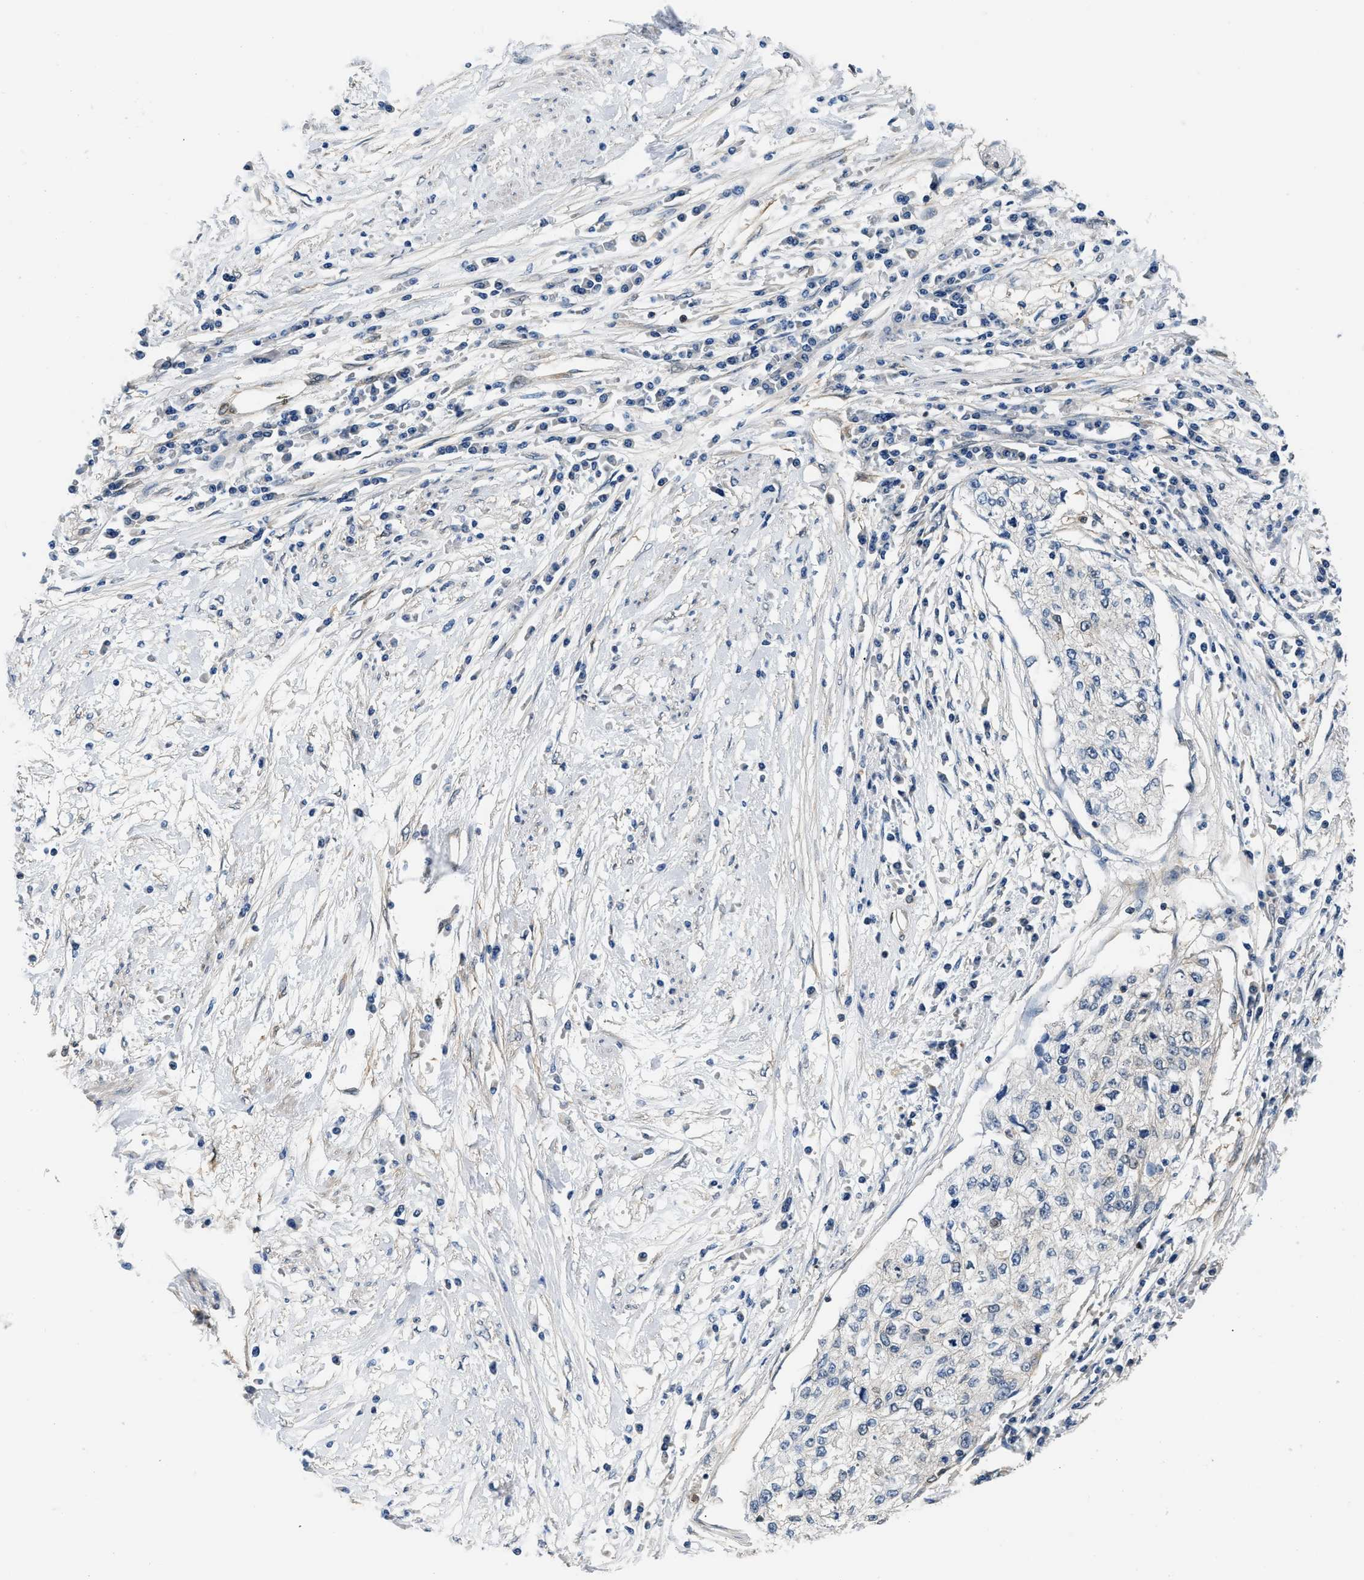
{"staining": {"intensity": "negative", "quantity": "none", "location": "none"}, "tissue": "cervical cancer", "cell_type": "Tumor cells", "image_type": "cancer", "snomed": [{"axis": "morphology", "description": "Squamous cell carcinoma, NOS"}, {"axis": "topography", "description": "Cervix"}], "caption": "Photomicrograph shows no significant protein positivity in tumor cells of squamous cell carcinoma (cervical).", "gene": "EIF4EBP2", "patient": {"sex": "female", "age": 57}}